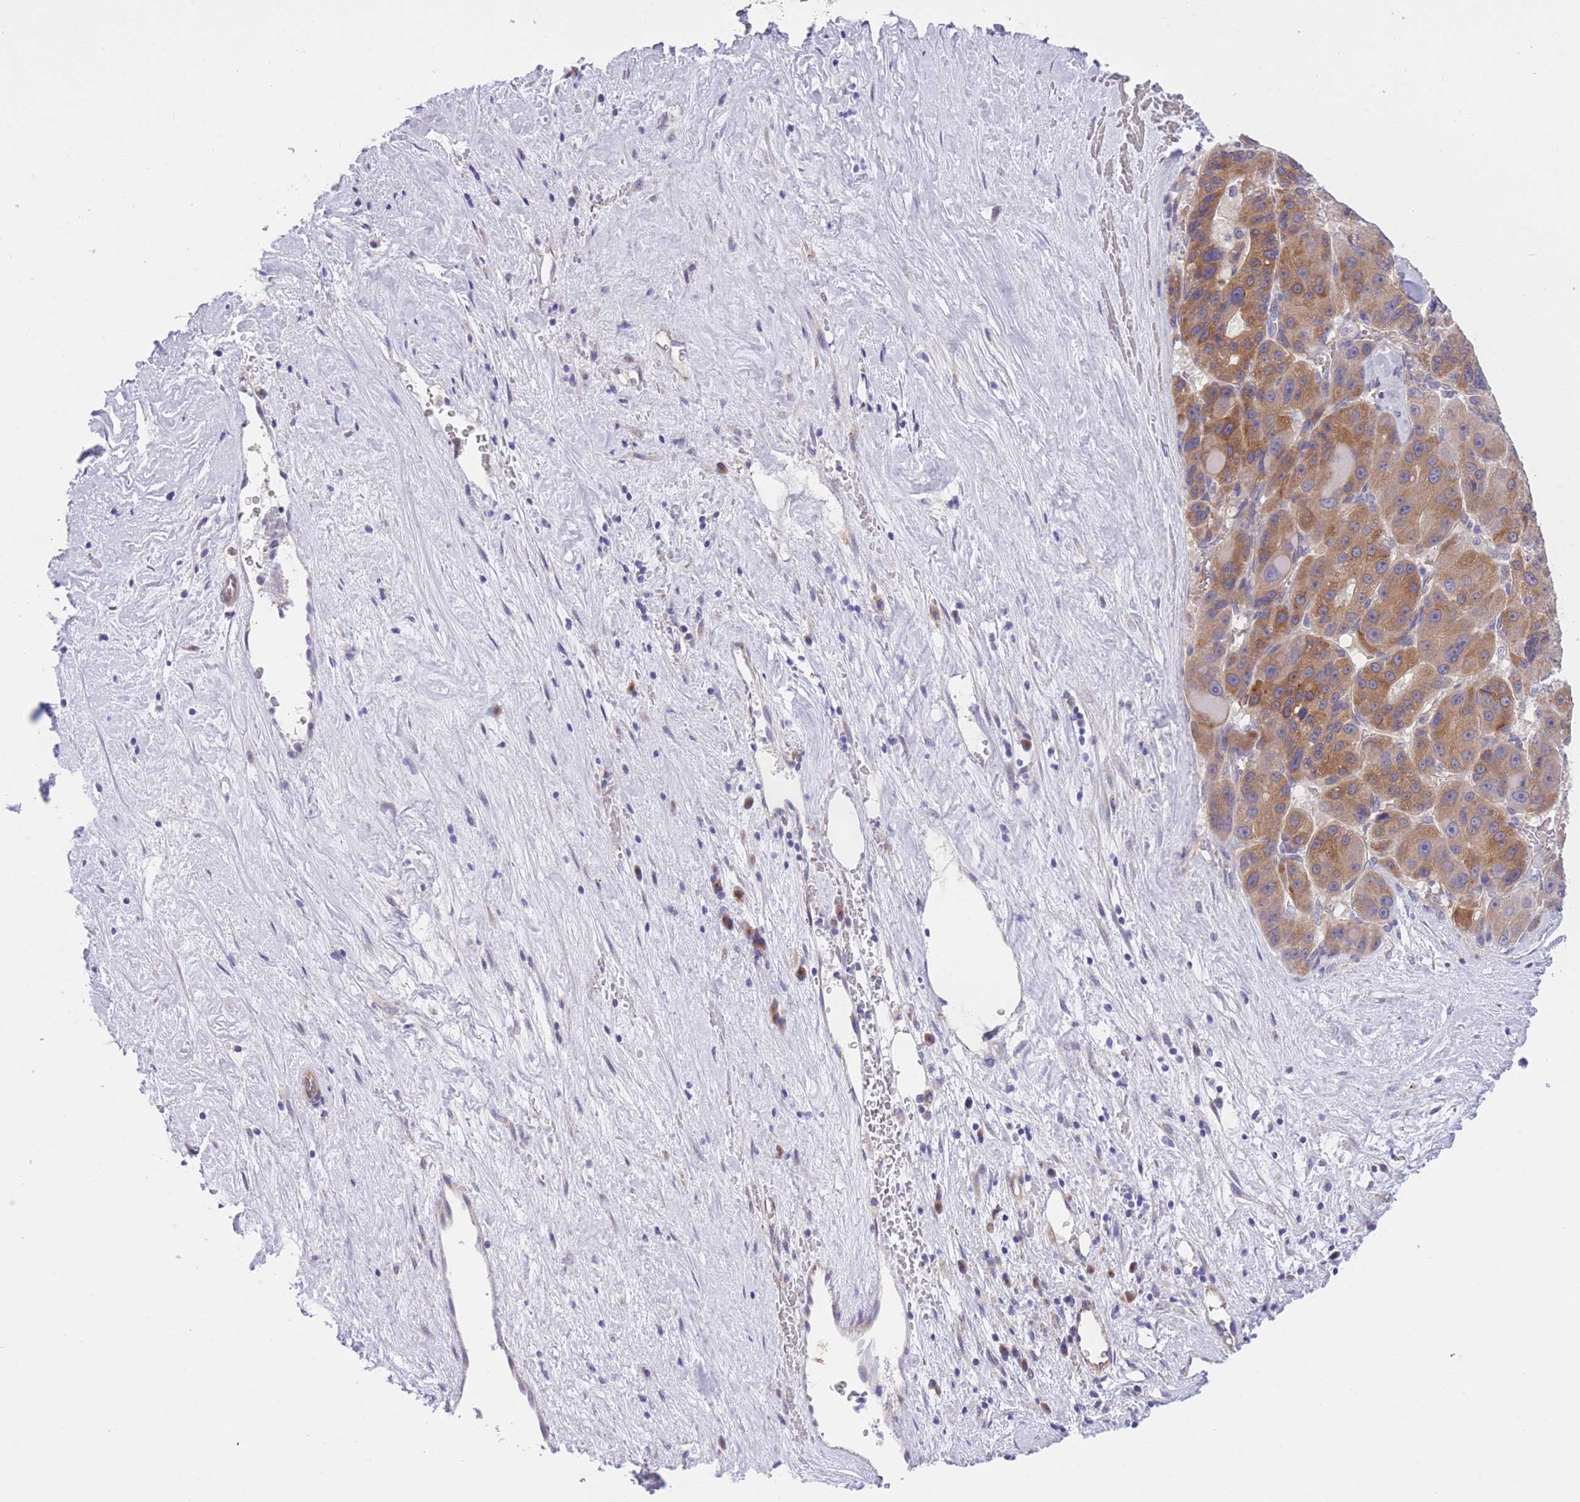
{"staining": {"intensity": "moderate", "quantity": ">75%", "location": "cytoplasmic/membranous"}, "tissue": "liver cancer", "cell_type": "Tumor cells", "image_type": "cancer", "snomed": [{"axis": "morphology", "description": "Carcinoma, Hepatocellular, NOS"}, {"axis": "topography", "description": "Liver"}], "caption": "Immunohistochemical staining of human liver cancer exhibits moderate cytoplasmic/membranous protein positivity in about >75% of tumor cells.", "gene": "WWOX", "patient": {"sex": "male", "age": 76}}